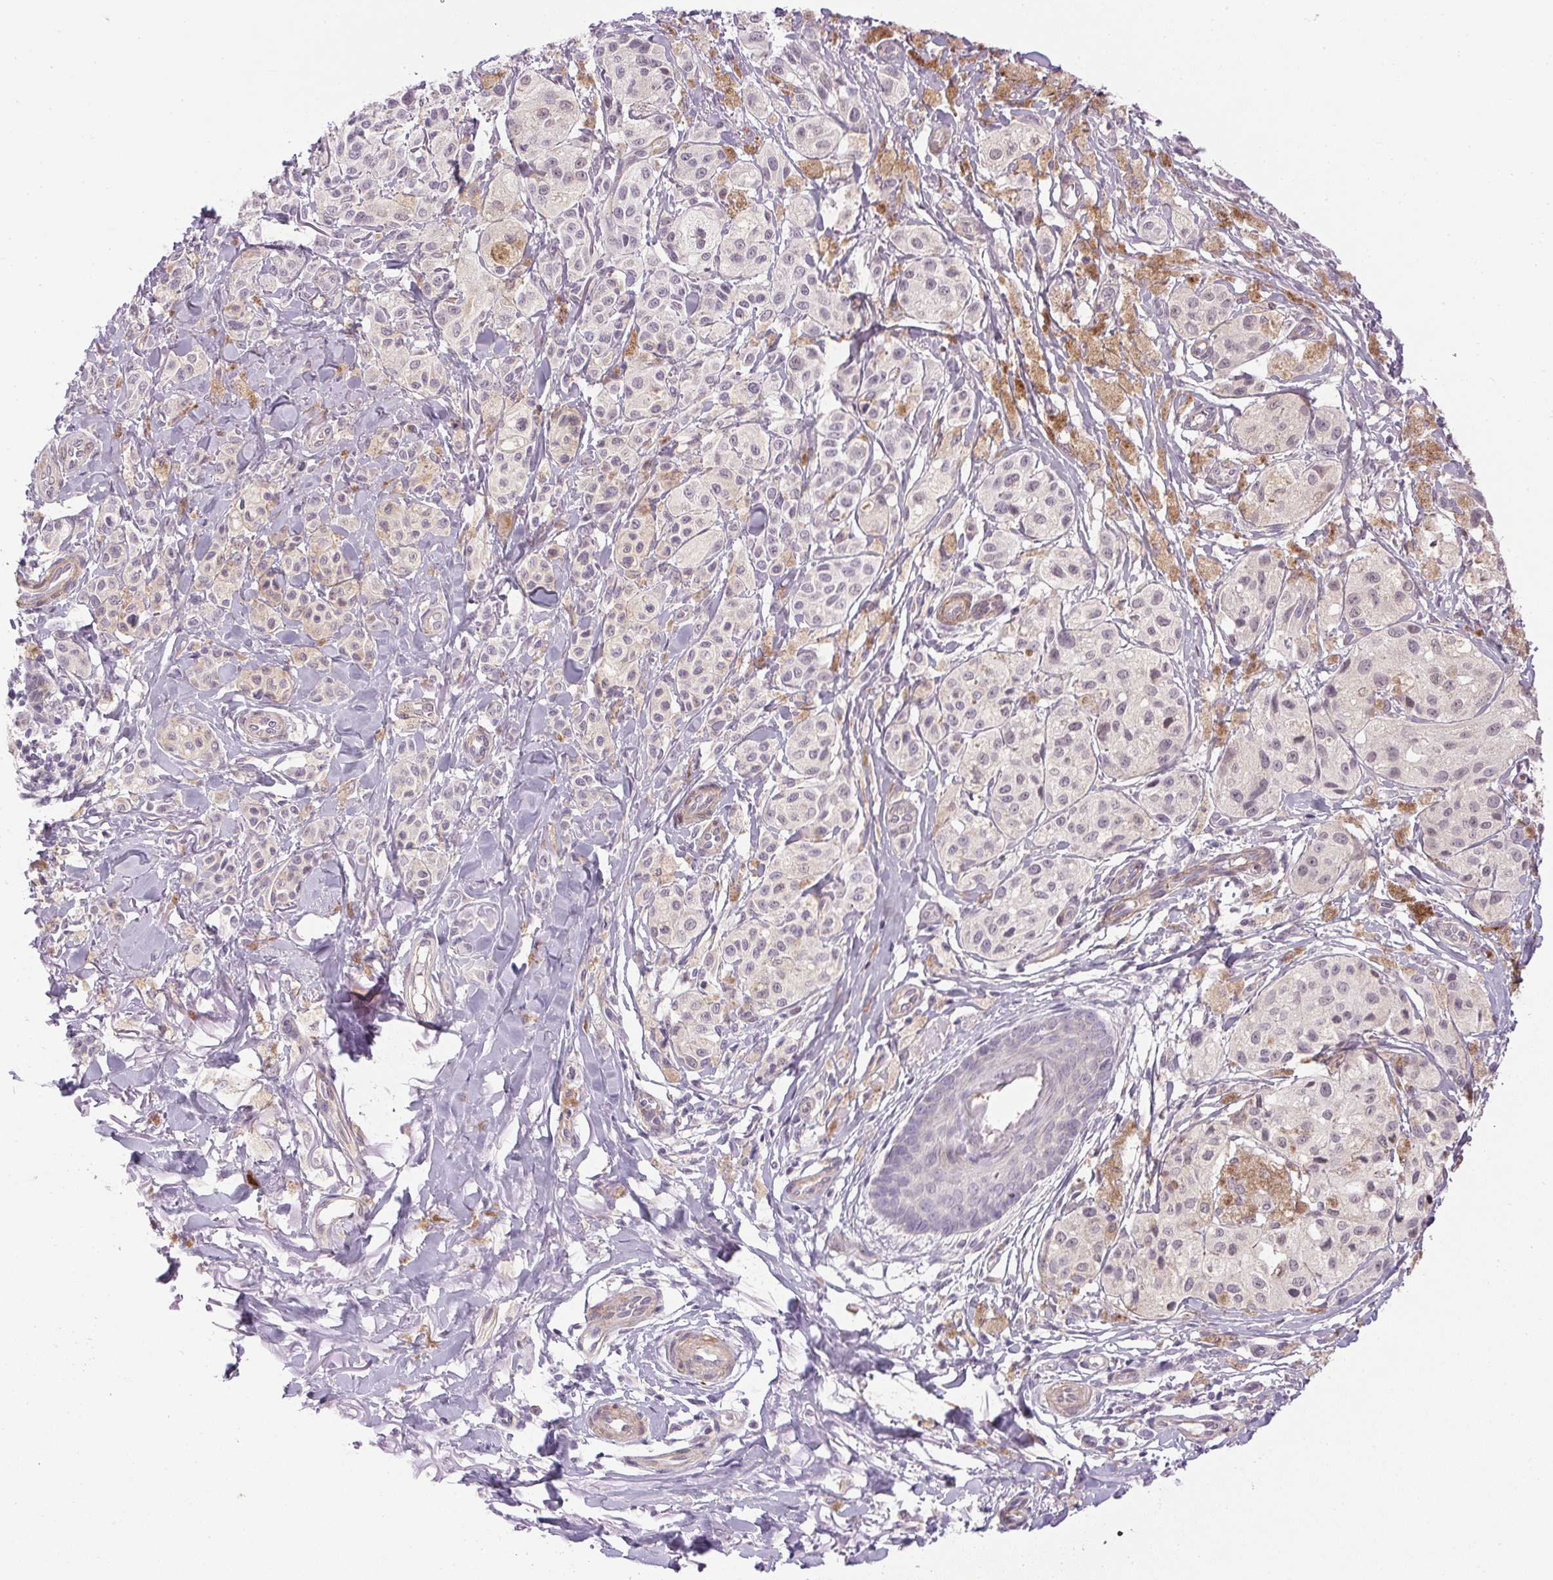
{"staining": {"intensity": "negative", "quantity": "none", "location": "none"}, "tissue": "melanoma", "cell_type": "Tumor cells", "image_type": "cancer", "snomed": [{"axis": "morphology", "description": "Malignant melanoma, NOS"}, {"axis": "topography", "description": "Skin"}], "caption": "This photomicrograph is of melanoma stained with immunohistochemistry to label a protein in brown with the nuclei are counter-stained blue. There is no positivity in tumor cells.", "gene": "PRL", "patient": {"sex": "female", "age": 80}}